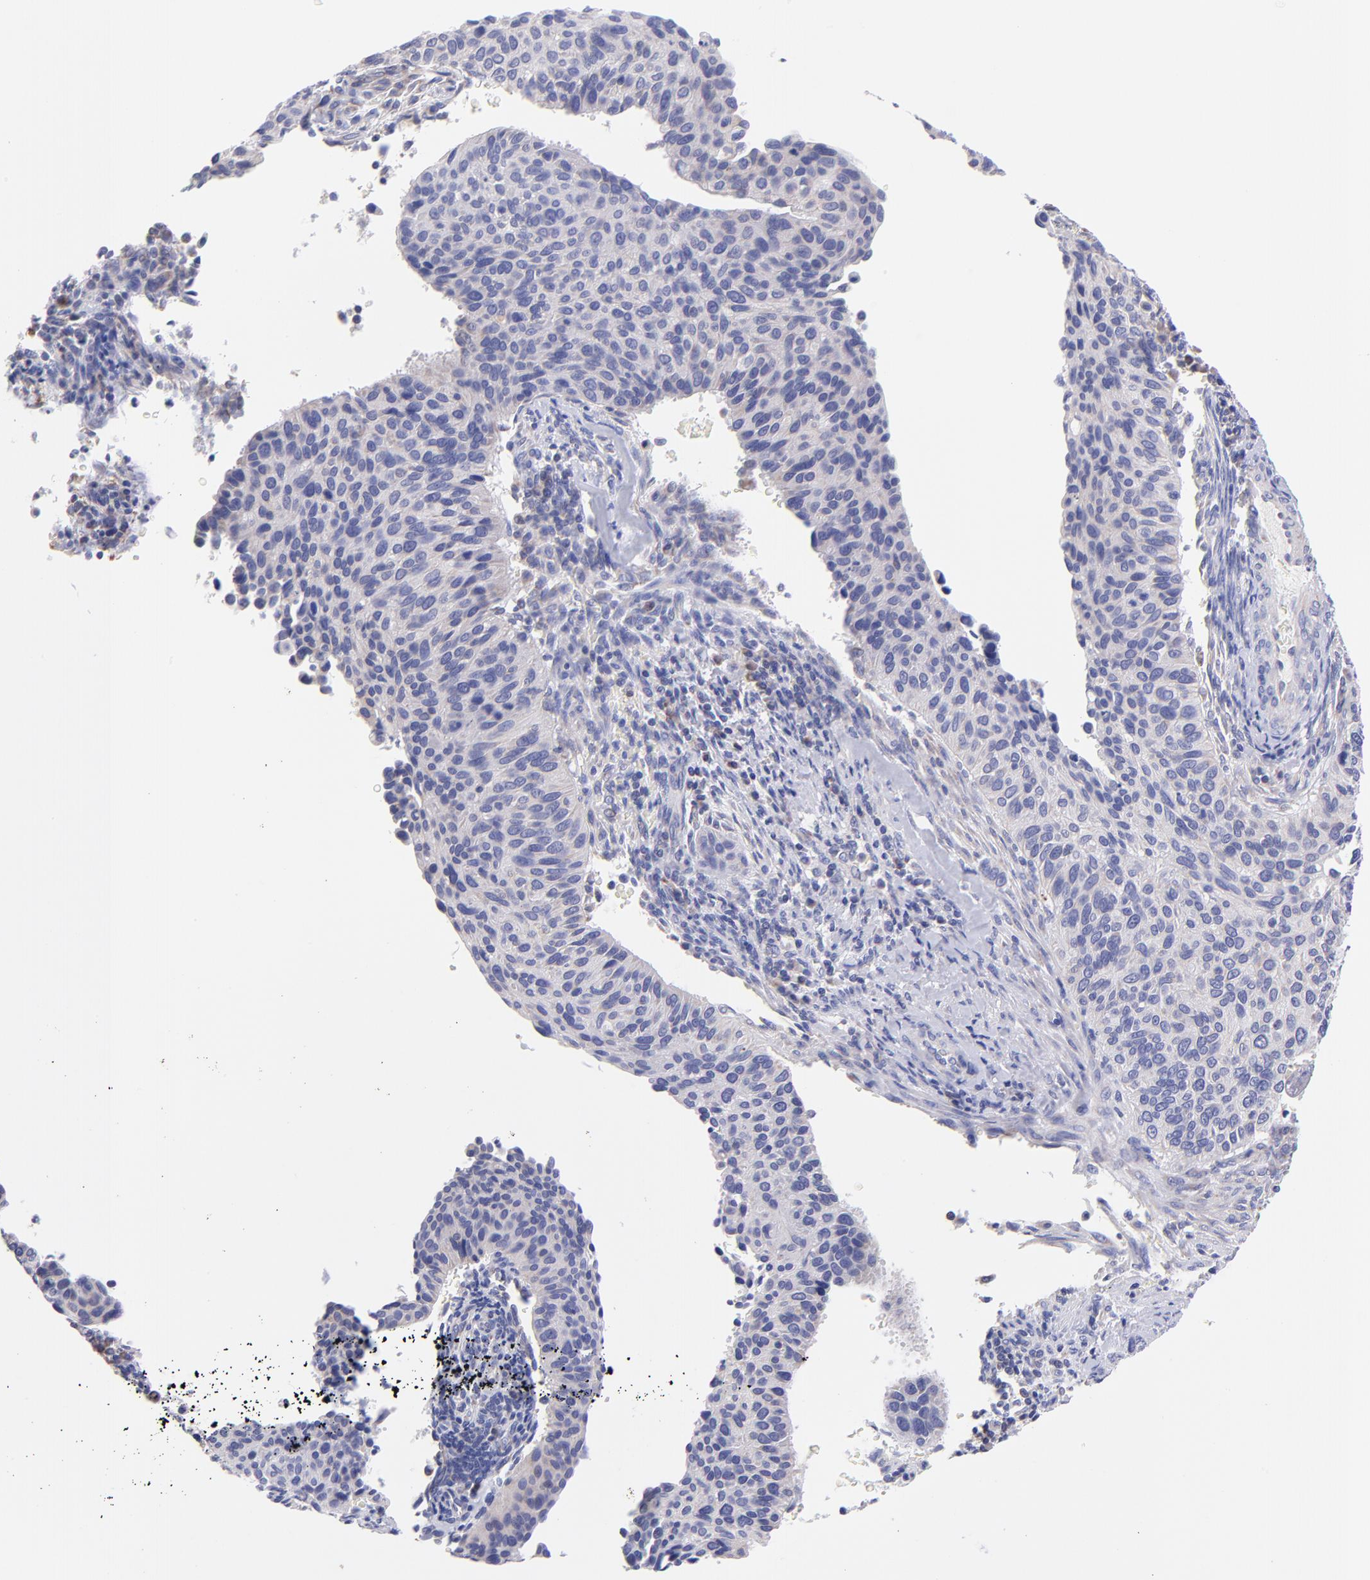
{"staining": {"intensity": "weak", "quantity": "25%-75%", "location": "cytoplasmic/membranous"}, "tissue": "cervical cancer", "cell_type": "Tumor cells", "image_type": "cancer", "snomed": [{"axis": "morphology", "description": "Adenocarcinoma, NOS"}, {"axis": "topography", "description": "Cervix"}], "caption": "A high-resolution micrograph shows IHC staining of adenocarcinoma (cervical), which reveals weak cytoplasmic/membranous positivity in about 25%-75% of tumor cells. (Brightfield microscopy of DAB IHC at high magnification).", "gene": "NDUFB7", "patient": {"sex": "female", "age": 29}}